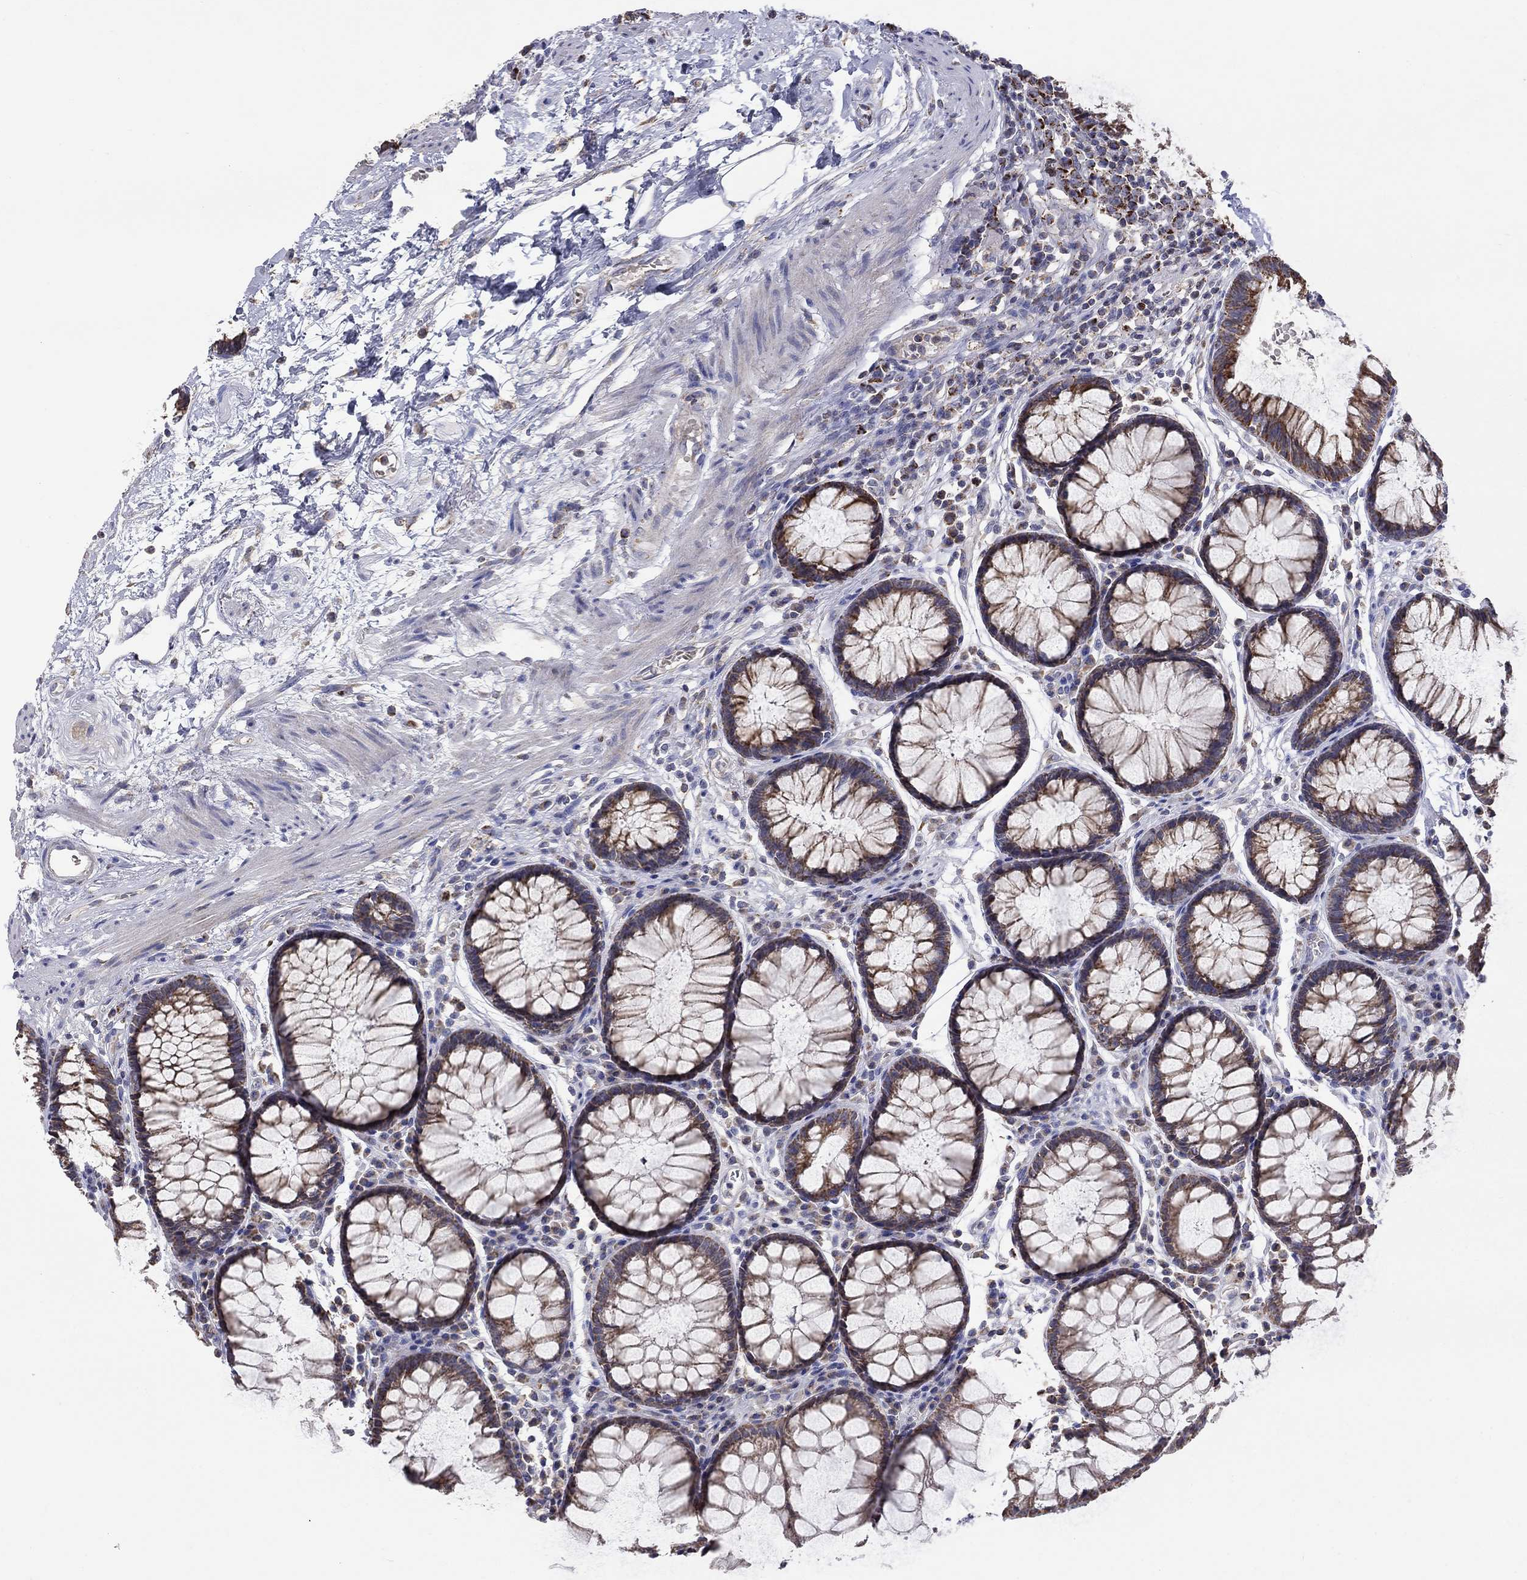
{"staining": {"intensity": "moderate", "quantity": ">75%", "location": "cytoplasmic/membranous"}, "tissue": "rectum", "cell_type": "Glandular cells", "image_type": "normal", "snomed": [{"axis": "morphology", "description": "Normal tissue, NOS"}, {"axis": "topography", "description": "Rectum"}], "caption": "A medium amount of moderate cytoplasmic/membranous staining is seen in approximately >75% of glandular cells in unremarkable rectum.", "gene": "HPS5", "patient": {"sex": "female", "age": 68}}